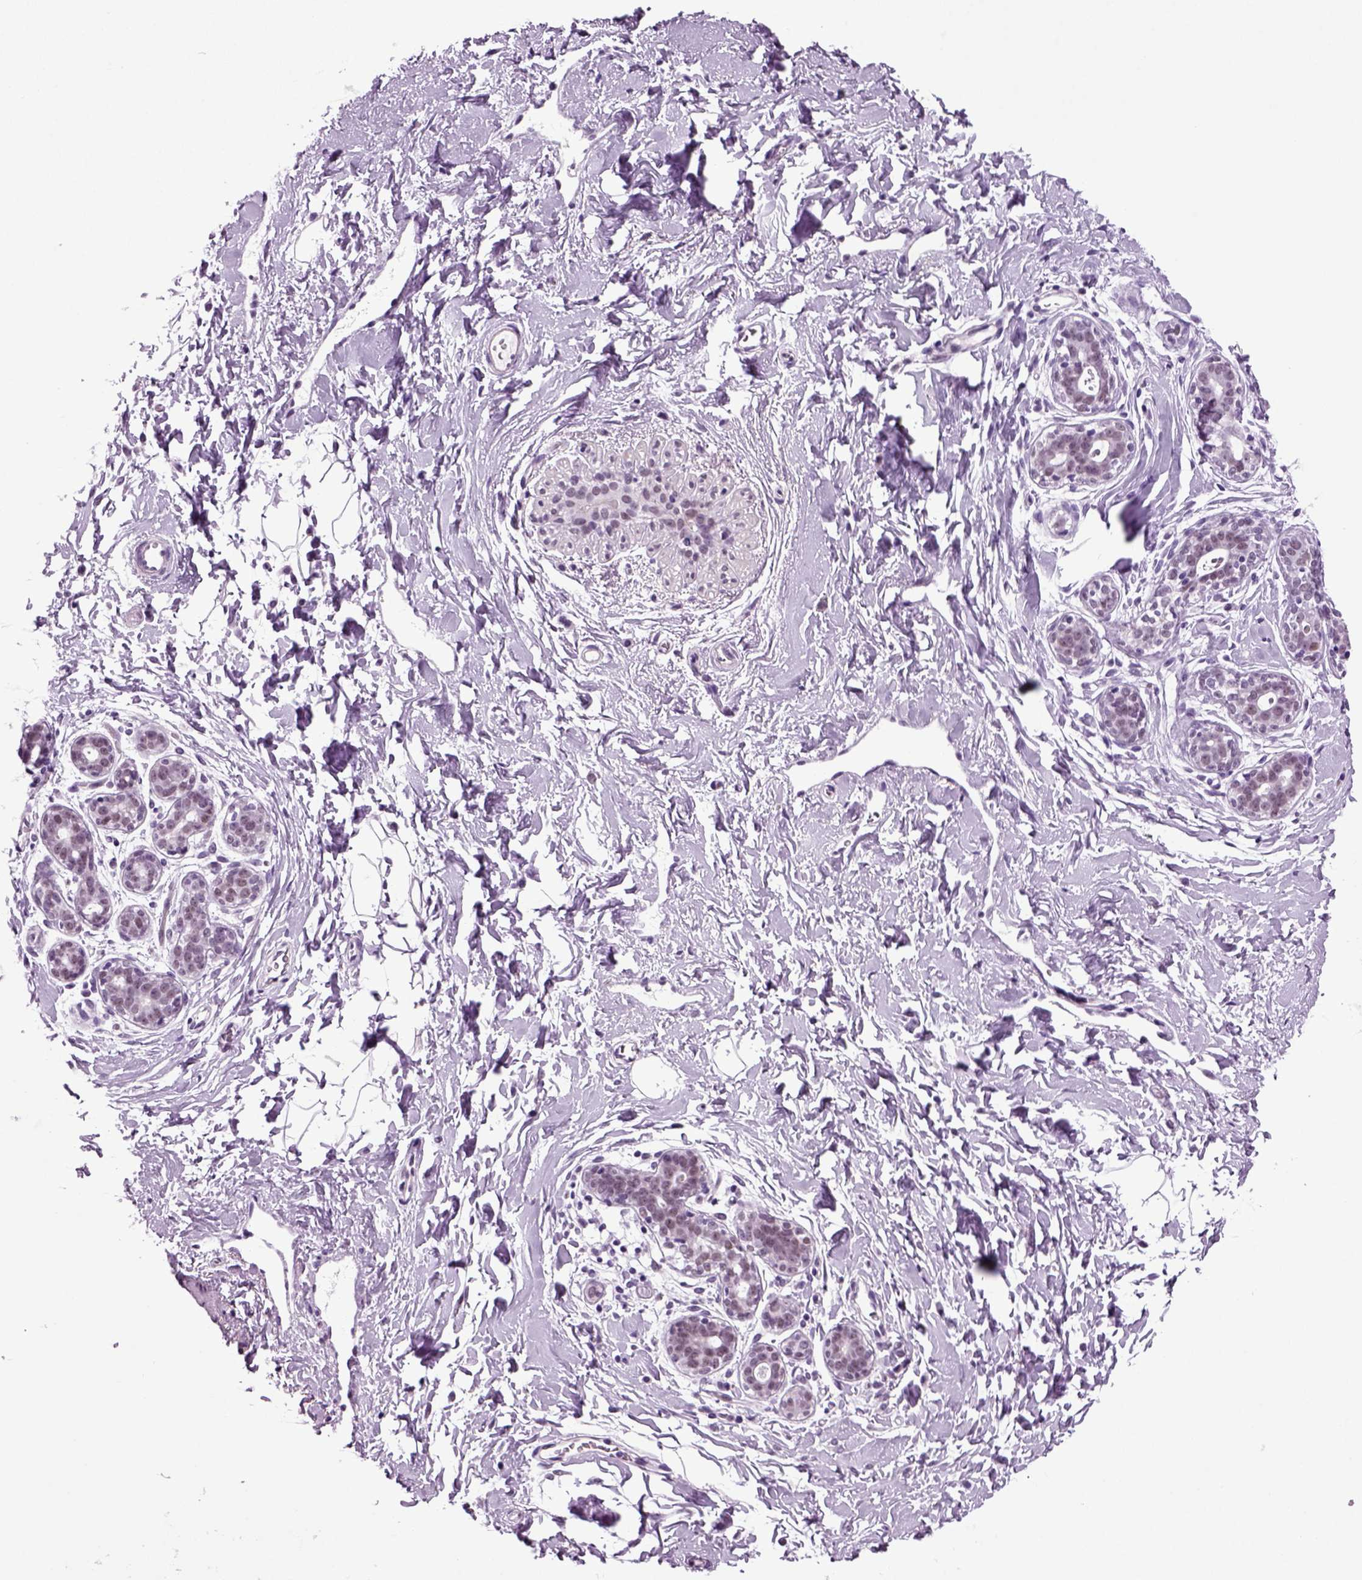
{"staining": {"intensity": "negative", "quantity": "none", "location": "none"}, "tissue": "breast", "cell_type": "Adipocytes", "image_type": "normal", "snomed": [{"axis": "morphology", "description": "Normal tissue, NOS"}, {"axis": "topography", "description": "Breast"}], "caption": "A high-resolution histopathology image shows IHC staining of normal breast, which shows no significant expression in adipocytes.", "gene": "RFX3", "patient": {"sex": "female", "age": 43}}